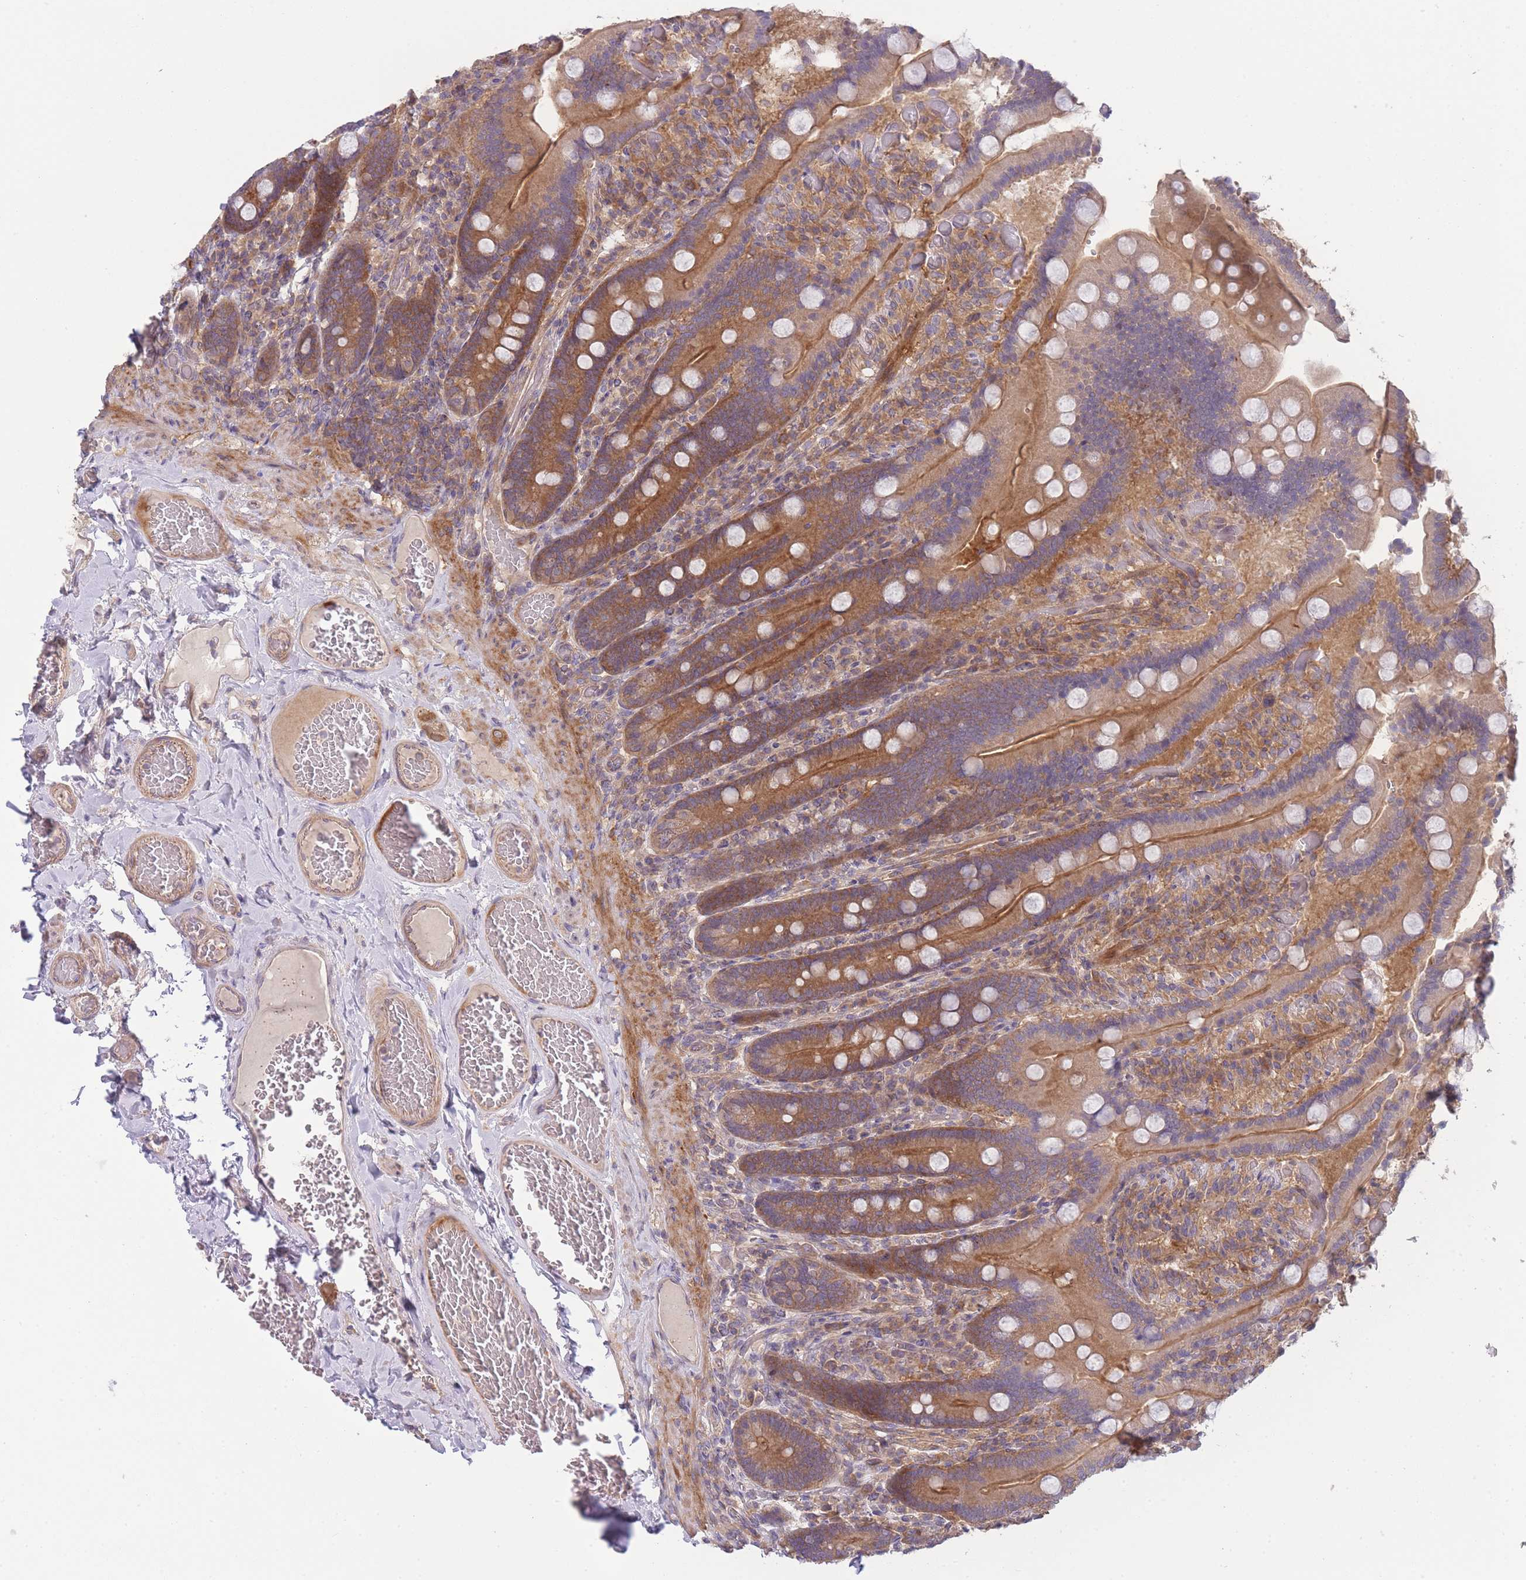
{"staining": {"intensity": "moderate", "quantity": "25%-75%", "location": "cytoplasmic/membranous"}, "tissue": "duodenum", "cell_type": "Glandular cells", "image_type": "normal", "snomed": [{"axis": "morphology", "description": "Normal tissue, NOS"}, {"axis": "topography", "description": "Duodenum"}], "caption": "Moderate cytoplasmic/membranous expression for a protein is appreciated in approximately 25%-75% of glandular cells of normal duodenum using immunohistochemistry (IHC).", "gene": "PFDN6", "patient": {"sex": "female", "age": 62}}